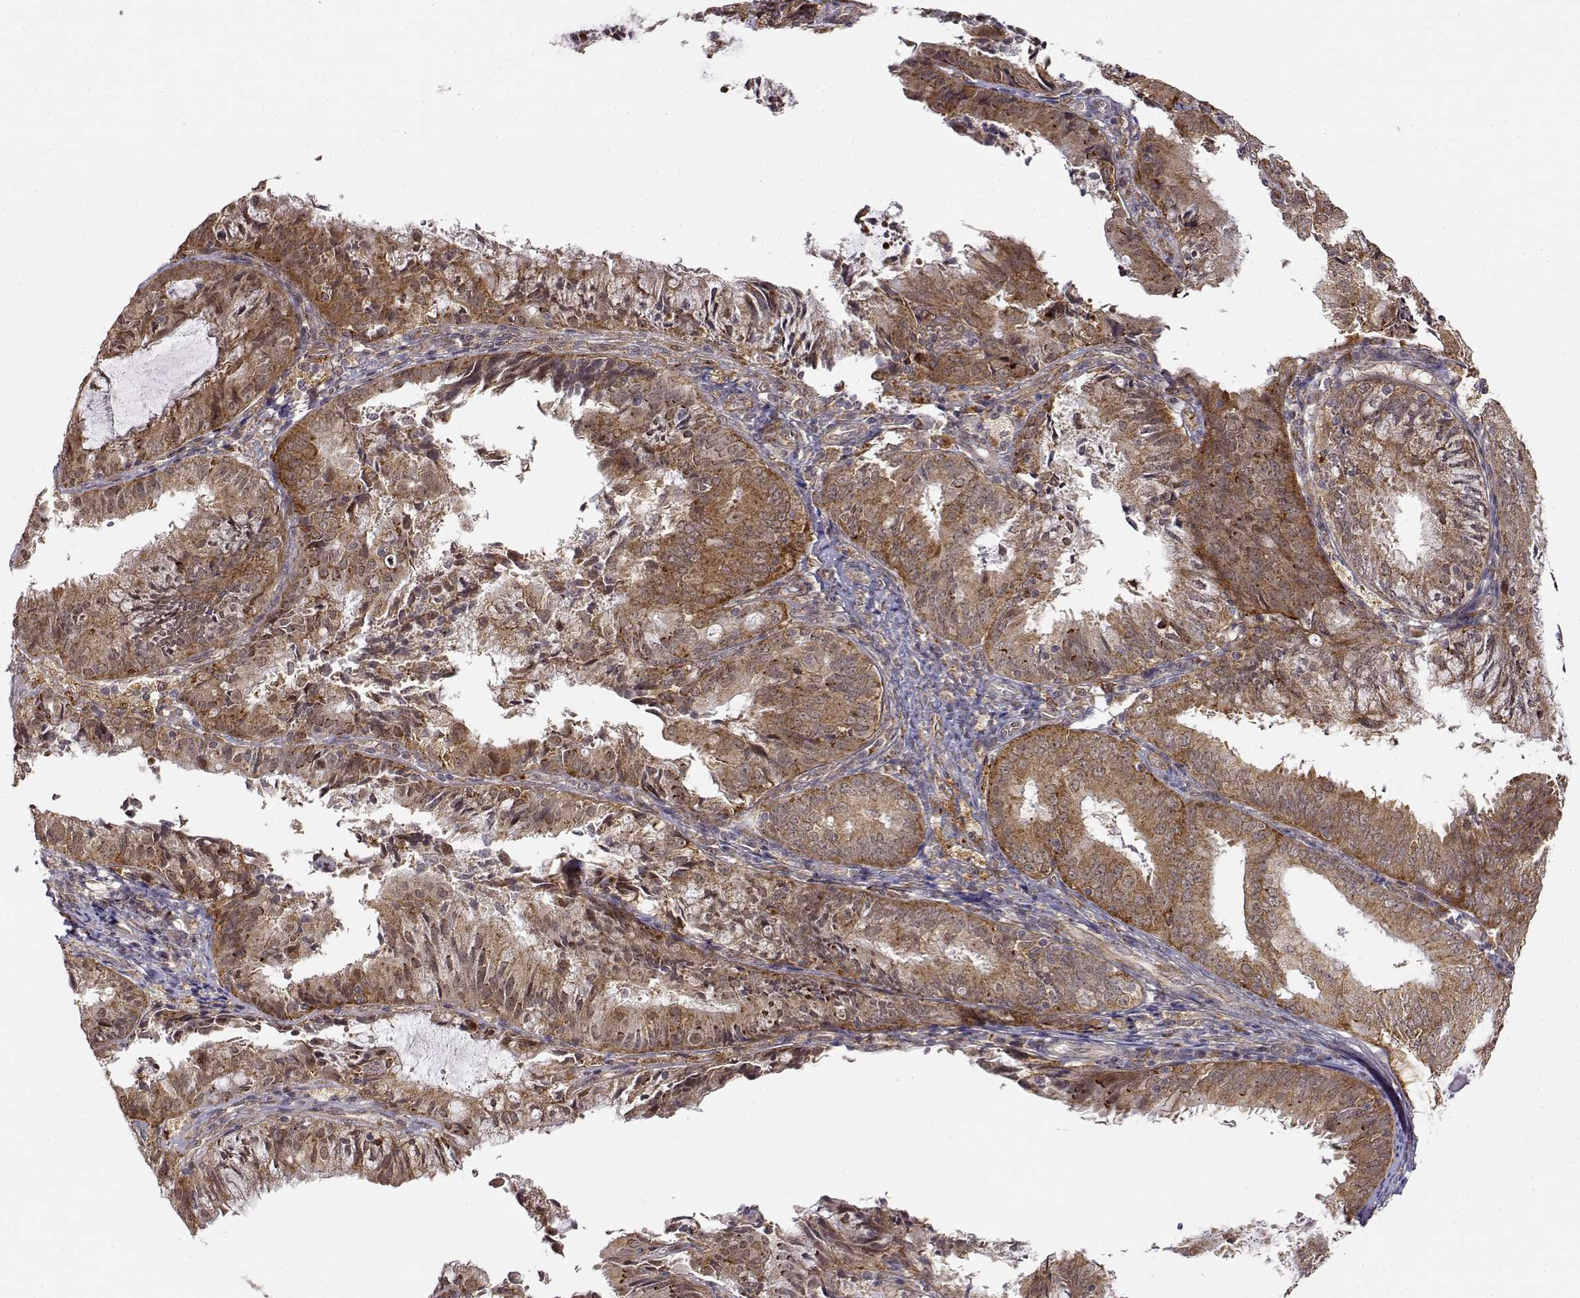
{"staining": {"intensity": "moderate", "quantity": ">75%", "location": "cytoplasmic/membranous"}, "tissue": "endometrial cancer", "cell_type": "Tumor cells", "image_type": "cancer", "snomed": [{"axis": "morphology", "description": "Adenocarcinoma, NOS"}, {"axis": "topography", "description": "Endometrium"}], "caption": "The immunohistochemical stain labels moderate cytoplasmic/membranous expression in tumor cells of adenocarcinoma (endometrial) tissue.", "gene": "RNF13", "patient": {"sex": "female", "age": 57}}